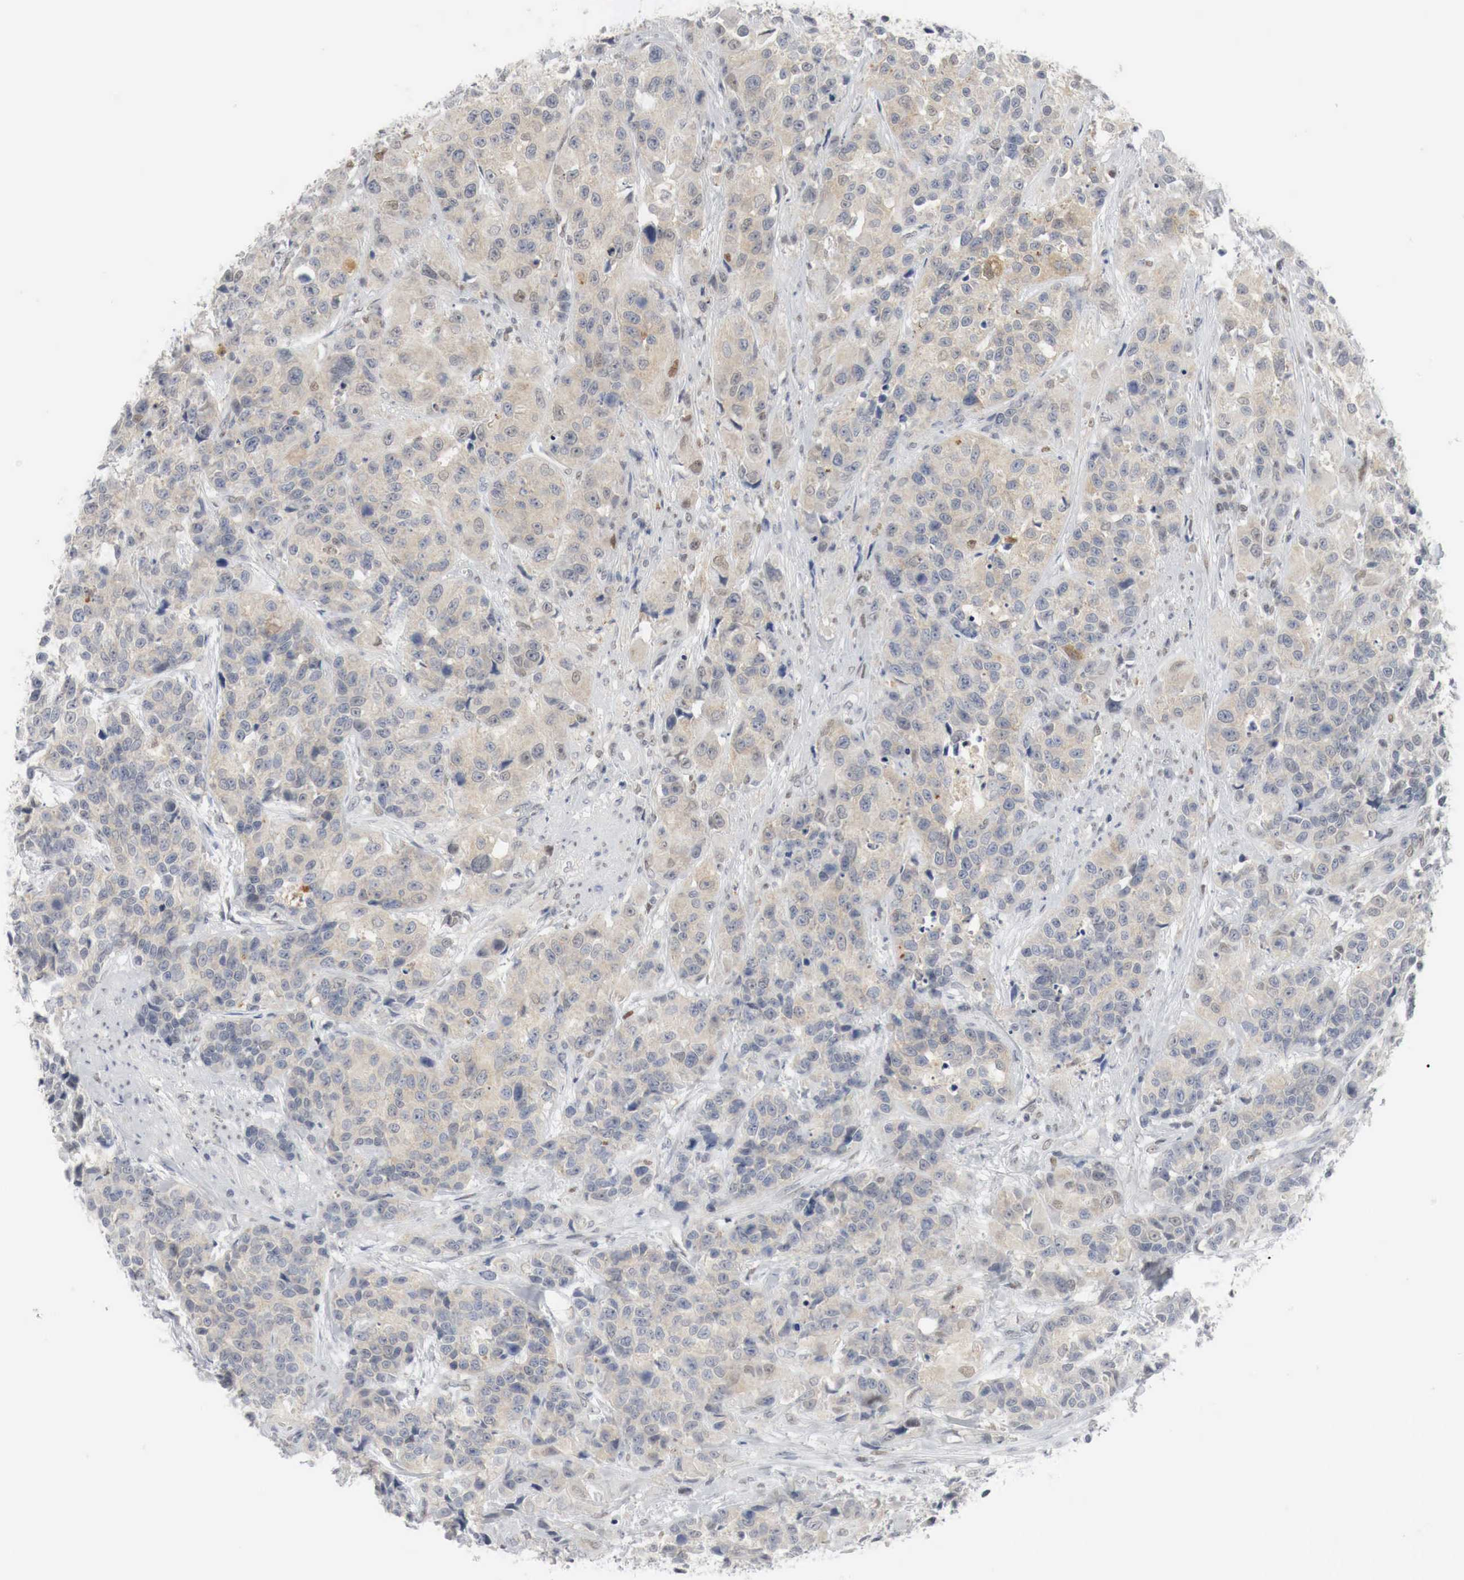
{"staining": {"intensity": "weak", "quantity": "25%-75%", "location": "cytoplasmic/membranous,nuclear"}, "tissue": "urothelial cancer", "cell_type": "Tumor cells", "image_type": "cancer", "snomed": [{"axis": "morphology", "description": "Urothelial carcinoma, High grade"}, {"axis": "topography", "description": "Urinary bladder"}], "caption": "High-magnification brightfield microscopy of urothelial cancer stained with DAB (3,3'-diaminobenzidine) (brown) and counterstained with hematoxylin (blue). tumor cells exhibit weak cytoplasmic/membranous and nuclear staining is seen in about25%-75% of cells.", "gene": "MYC", "patient": {"sex": "female", "age": 81}}